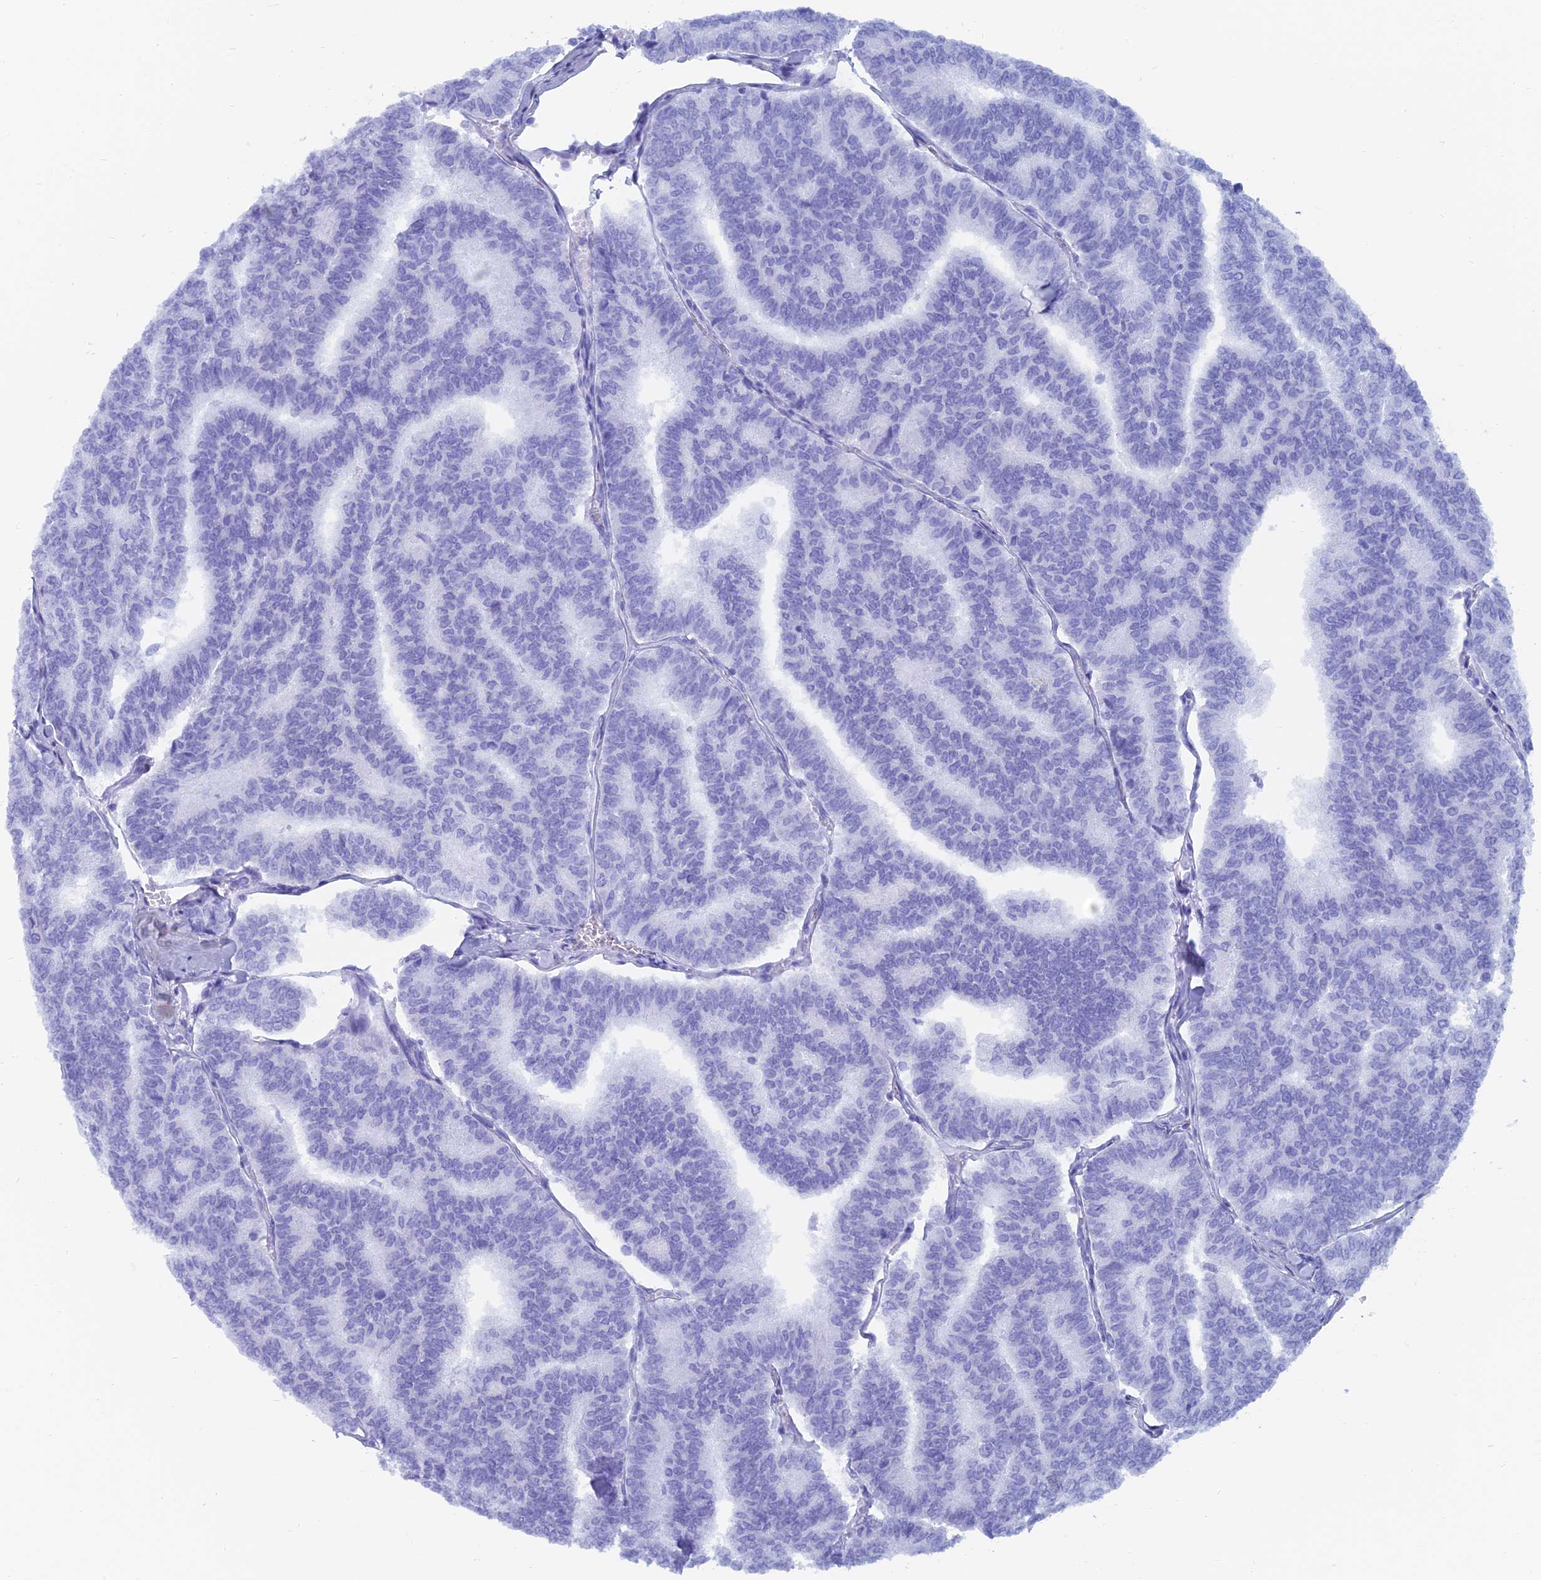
{"staining": {"intensity": "negative", "quantity": "none", "location": "none"}, "tissue": "thyroid cancer", "cell_type": "Tumor cells", "image_type": "cancer", "snomed": [{"axis": "morphology", "description": "Papillary adenocarcinoma, NOS"}, {"axis": "topography", "description": "Thyroid gland"}], "caption": "There is no significant staining in tumor cells of papillary adenocarcinoma (thyroid). (DAB (3,3'-diaminobenzidine) immunohistochemistry (IHC) visualized using brightfield microscopy, high magnification).", "gene": "CAPS", "patient": {"sex": "female", "age": 35}}